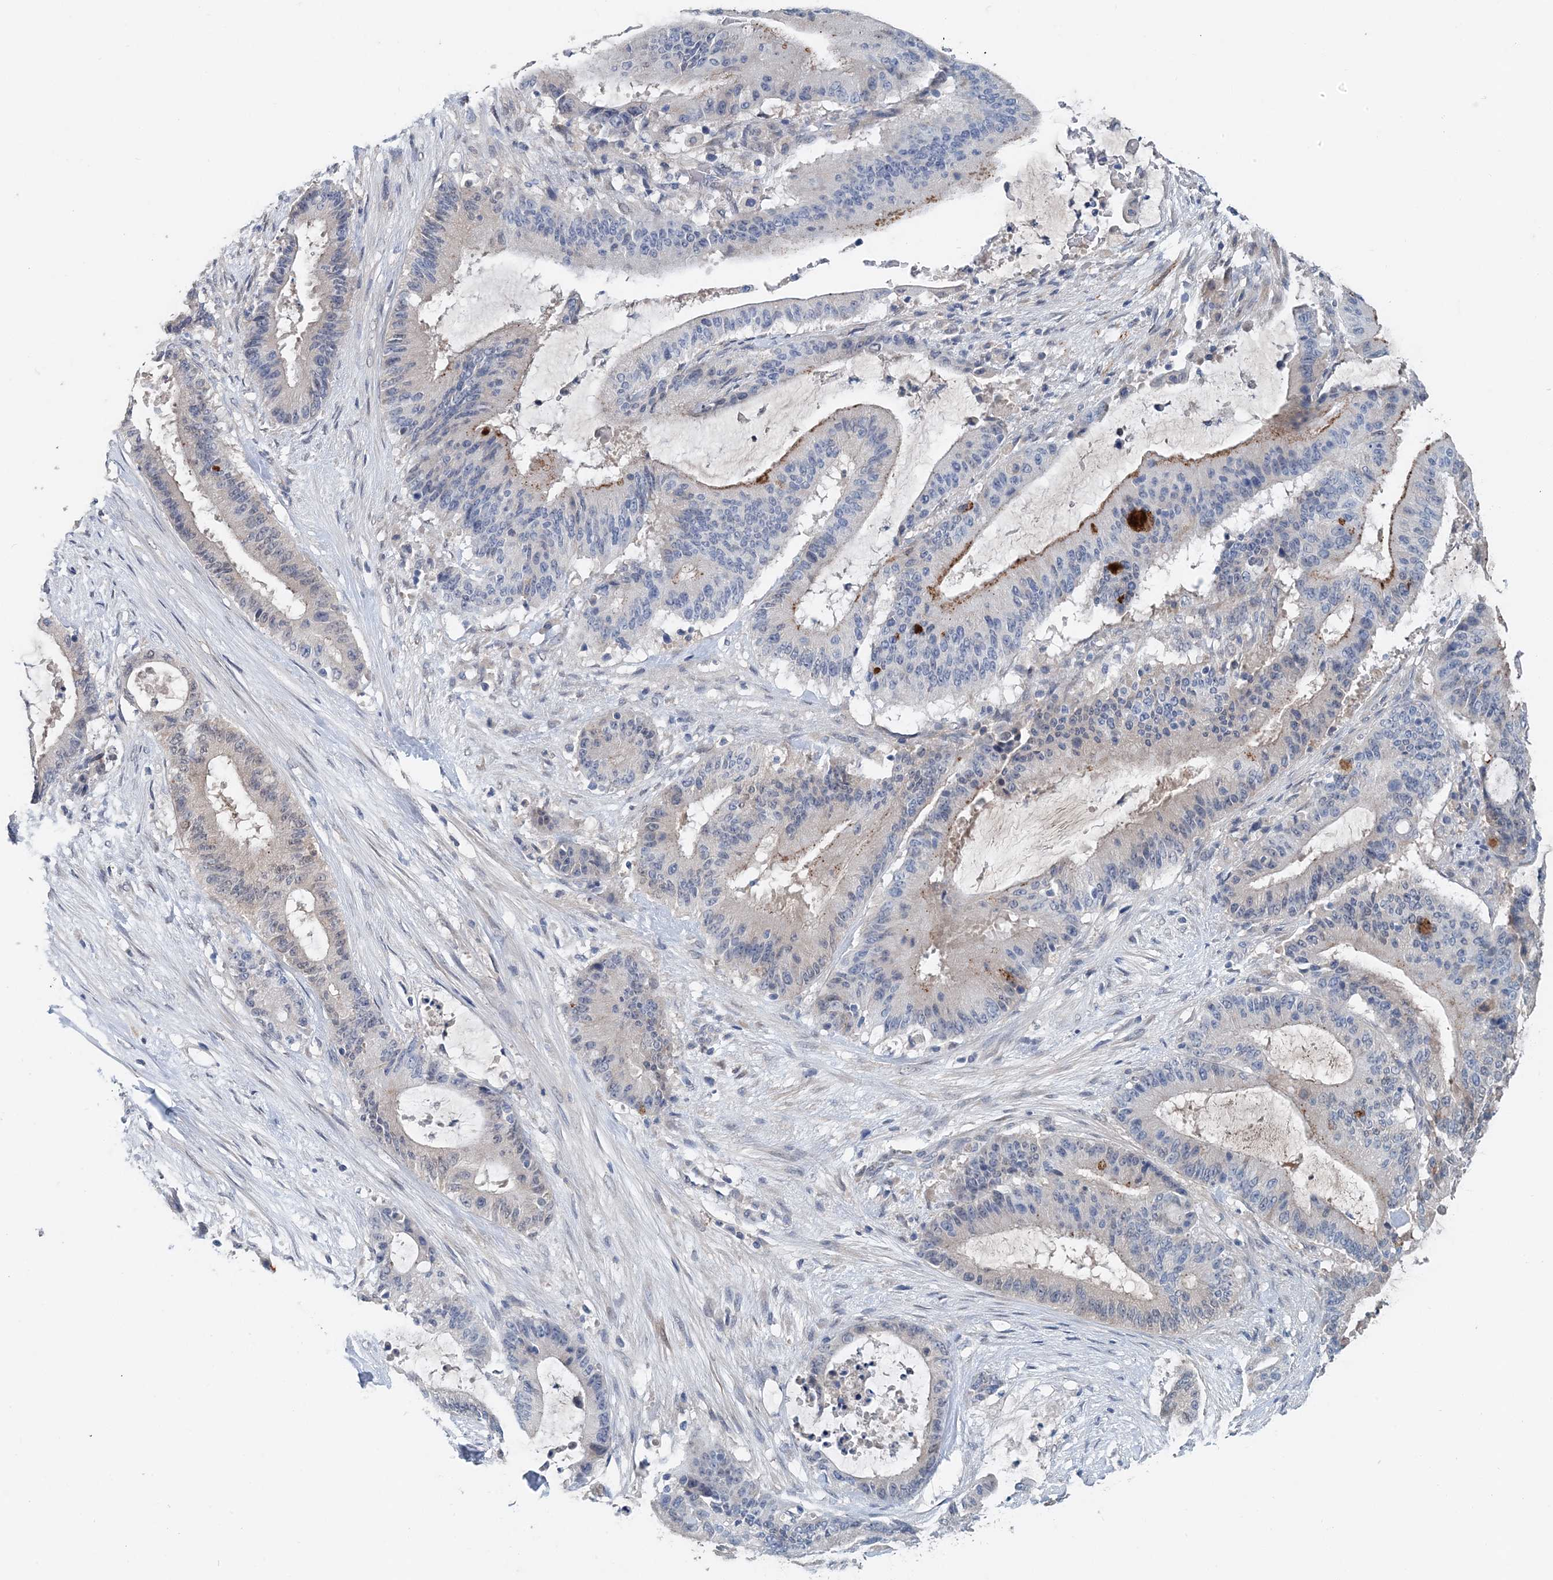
{"staining": {"intensity": "negative", "quantity": "none", "location": "none"}, "tissue": "liver cancer", "cell_type": "Tumor cells", "image_type": "cancer", "snomed": [{"axis": "morphology", "description": "Normal tissue, NOS"}, {"axis": "morphology", "description": "Cholangiocarcinoma"}, {"axis": "topography", "description": "Liver"}, {"axis": "topography", "description": "Peripheral nerve tissue"}], "caption": "DAB immunohistochemical staining of human liver cholangiocarcinoma displays no significant expression in tumor cells.", "gene": "PFN2", "patient": {"sex": "female", "age": 73}}